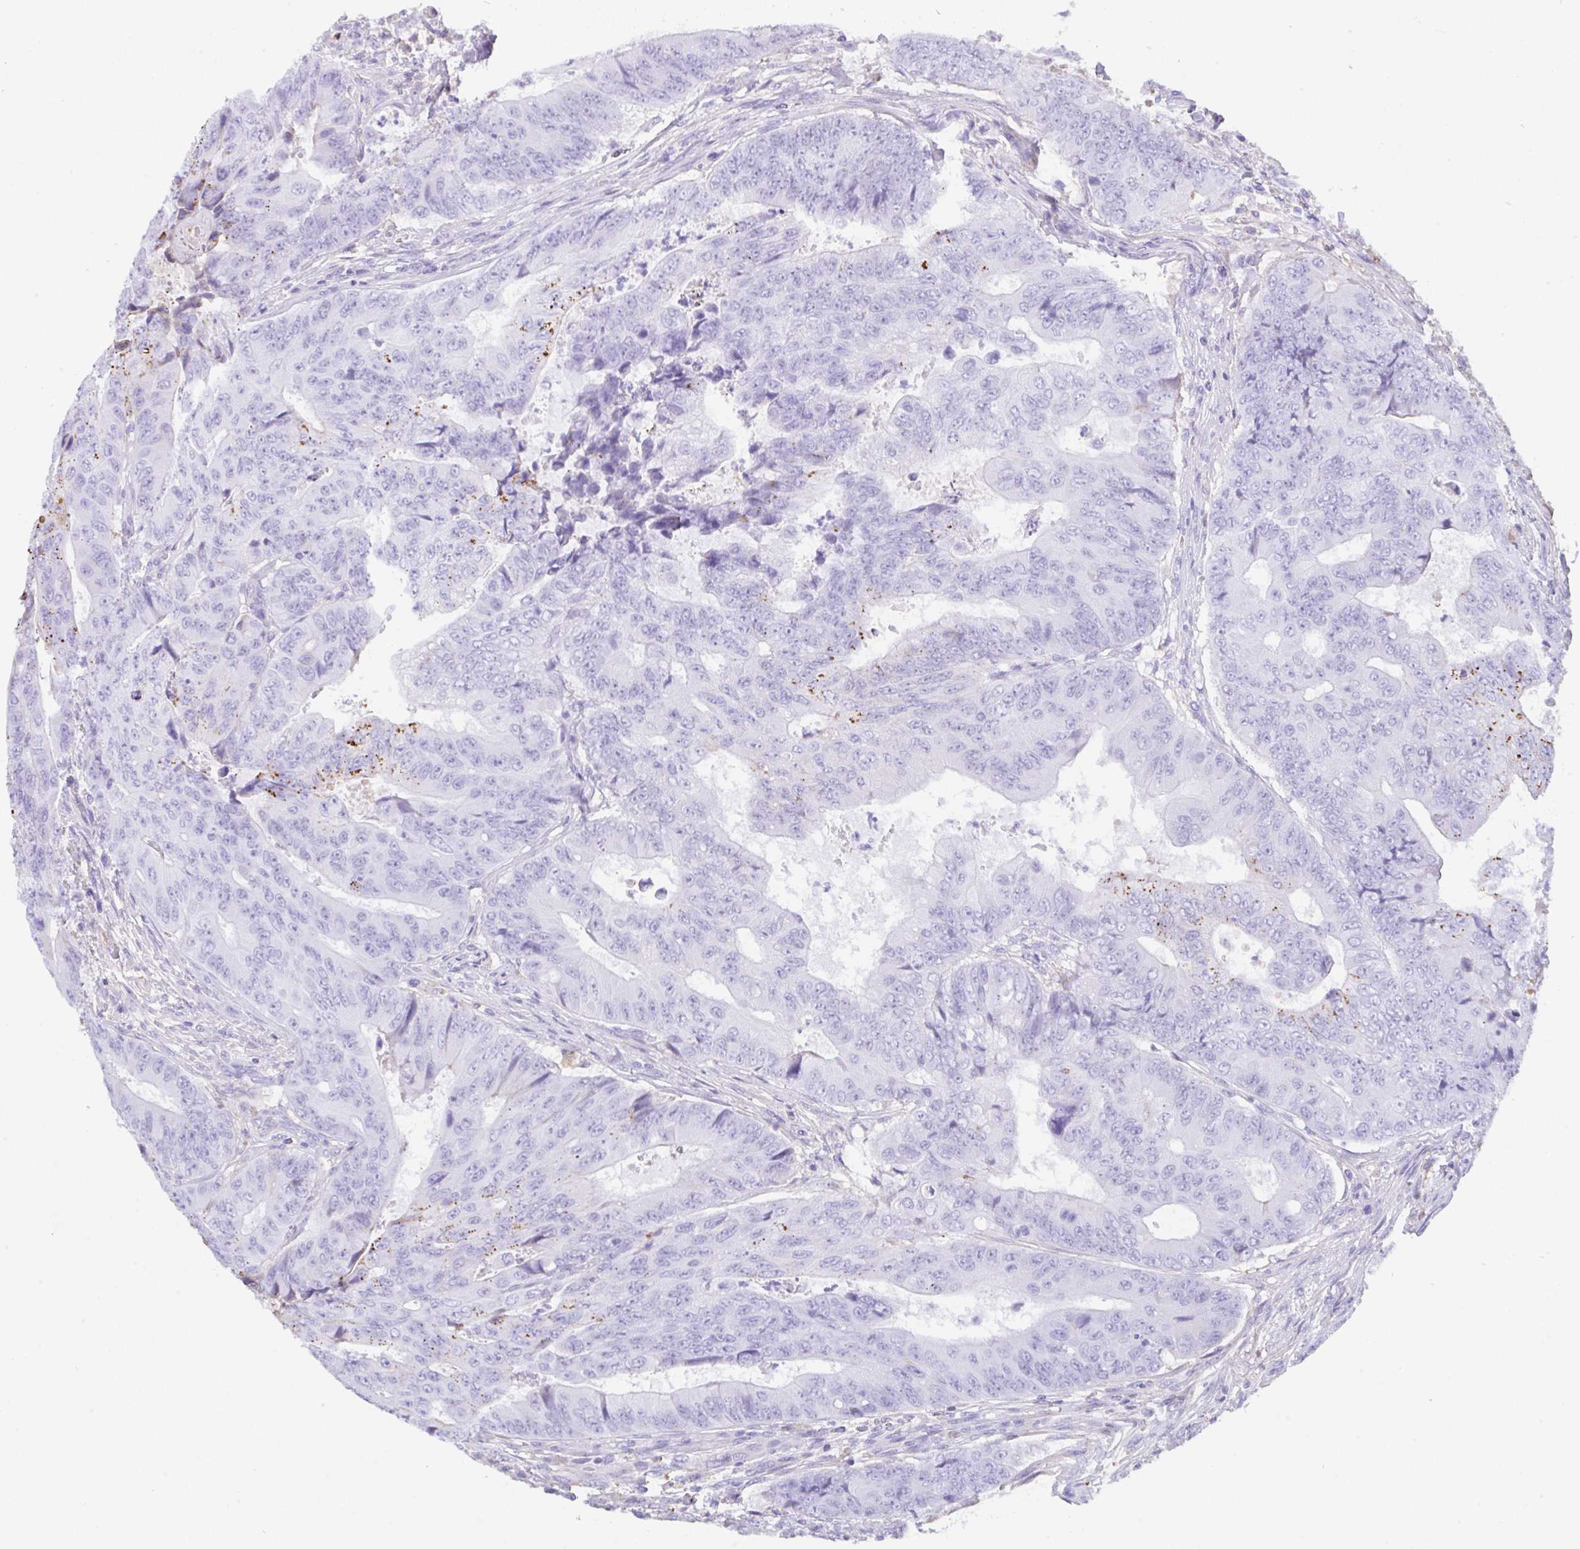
{"staining": {"intensity": "moderate", "quantity": "<25%", "location": "cytoplasmic/membranous"}, "tissue": "colorectal cancer", "cell_type": "Tumor cells", "image_type": "cancer", "snomed": [{"axis": "morphology", "description": "Adenocarcinoma, NOS"}, {"axis": "topography", "description": "Colon"}], "caption": "Human colorectal cancer (adenocarcinoma) stained with a brown dye shows moderate cytoplasmic/membranous positive staining in approximately <25% of tumor cells.", "gene": "HOXC12", "patient": {"sex": "female", "age": 48}}